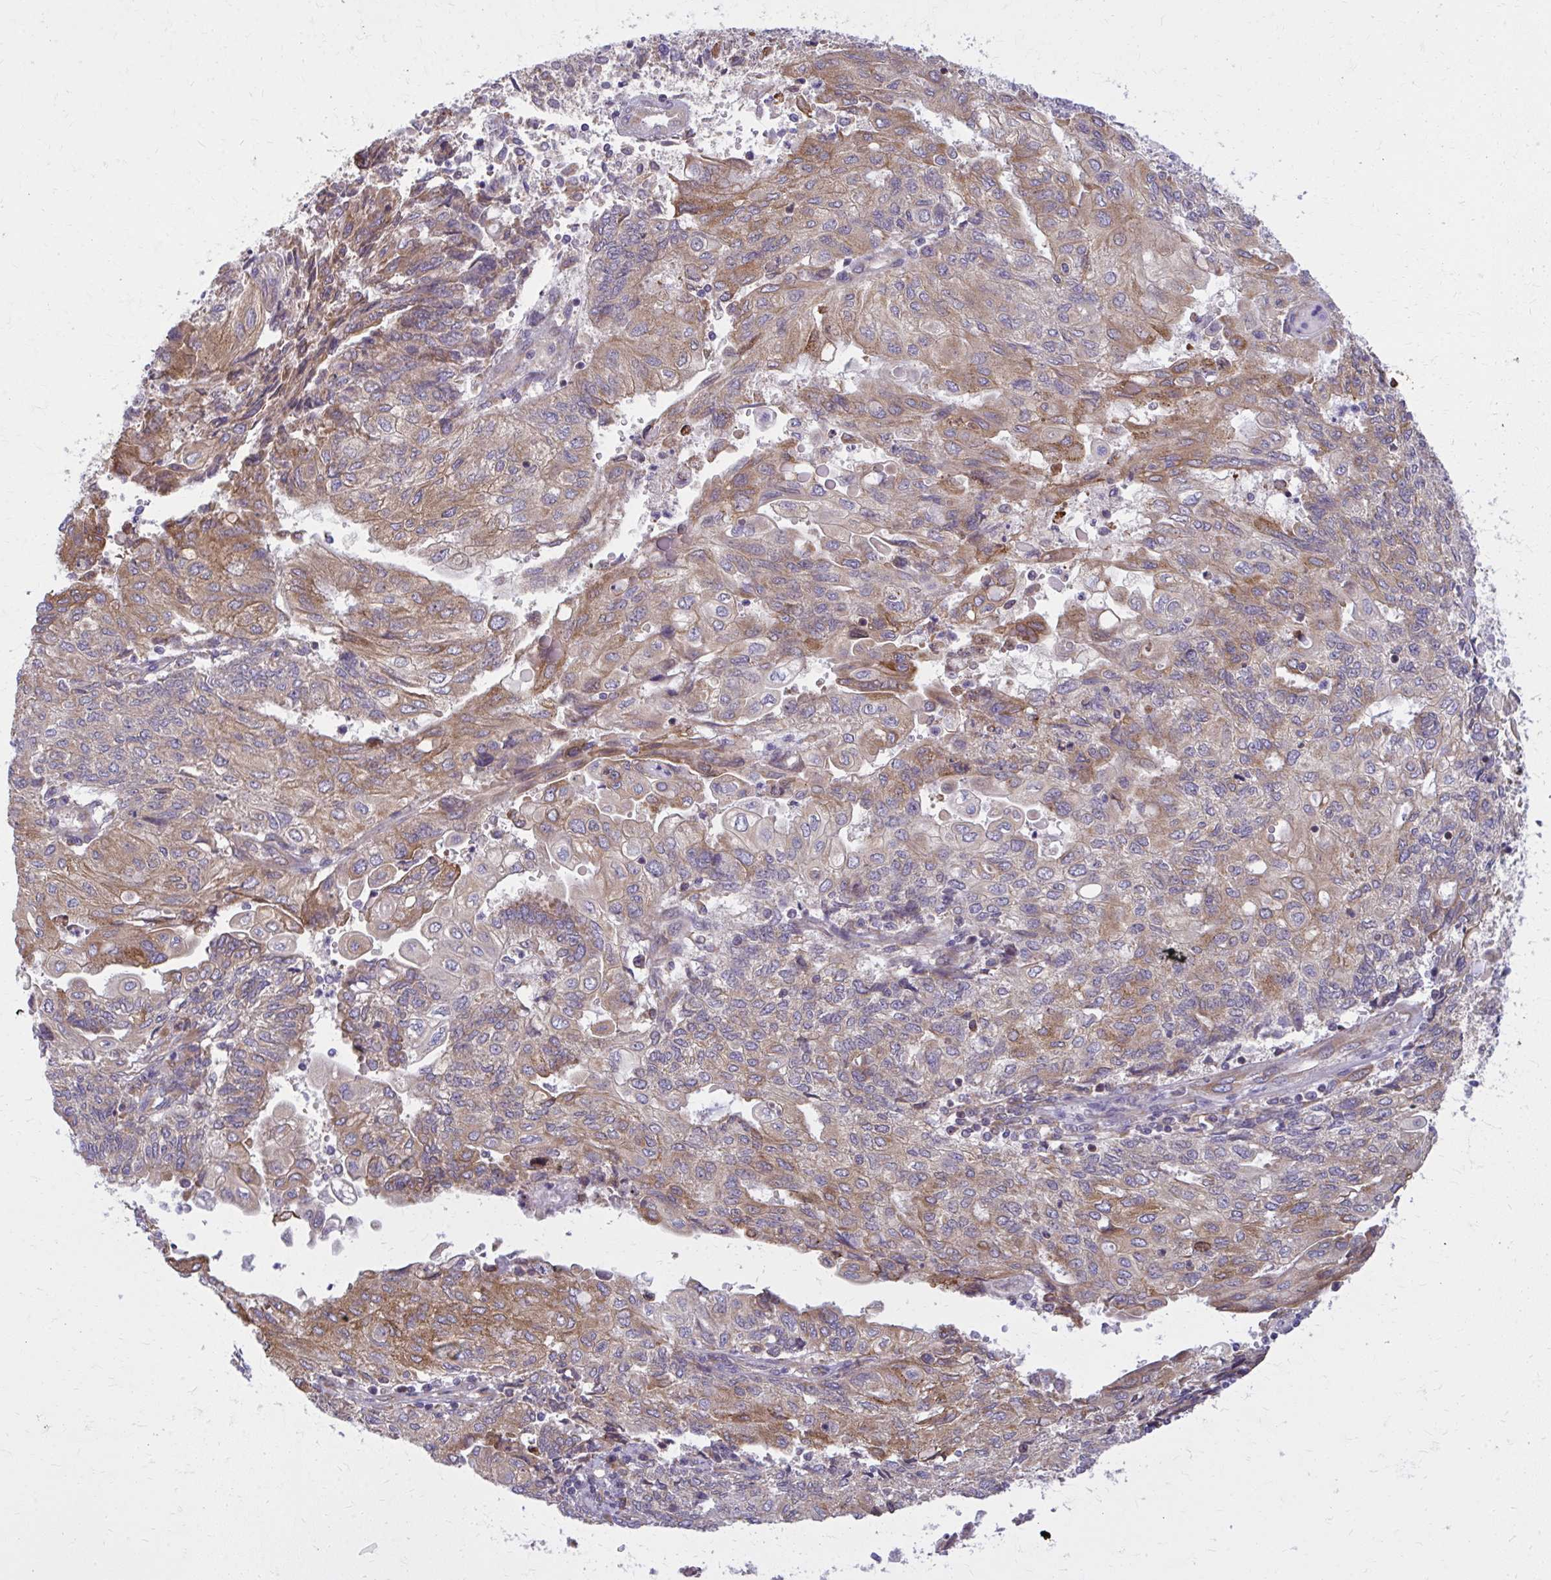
{"staining": {"intensity": "moderate", "quantity": "25%-75%", "location": "cytoplasmic/membranous"}, "tissue": "endometrial cancer", "cell_type": "Tumor cells", "image_type": "cancer", "snomed": [{"axis": "morphology", "description": "Adenocarcinoma, NOS"}, {"axis": "topography", "description": "Endometrium"}], "caption": "Moderate cytoplasmic/membranous protein expression is appreciated in about 25%-75% of tumor cells in endometrial cancer (adenocarcinoma).", "gene": "CEMP1", "patient": {"sex": "female", "age": 54}}